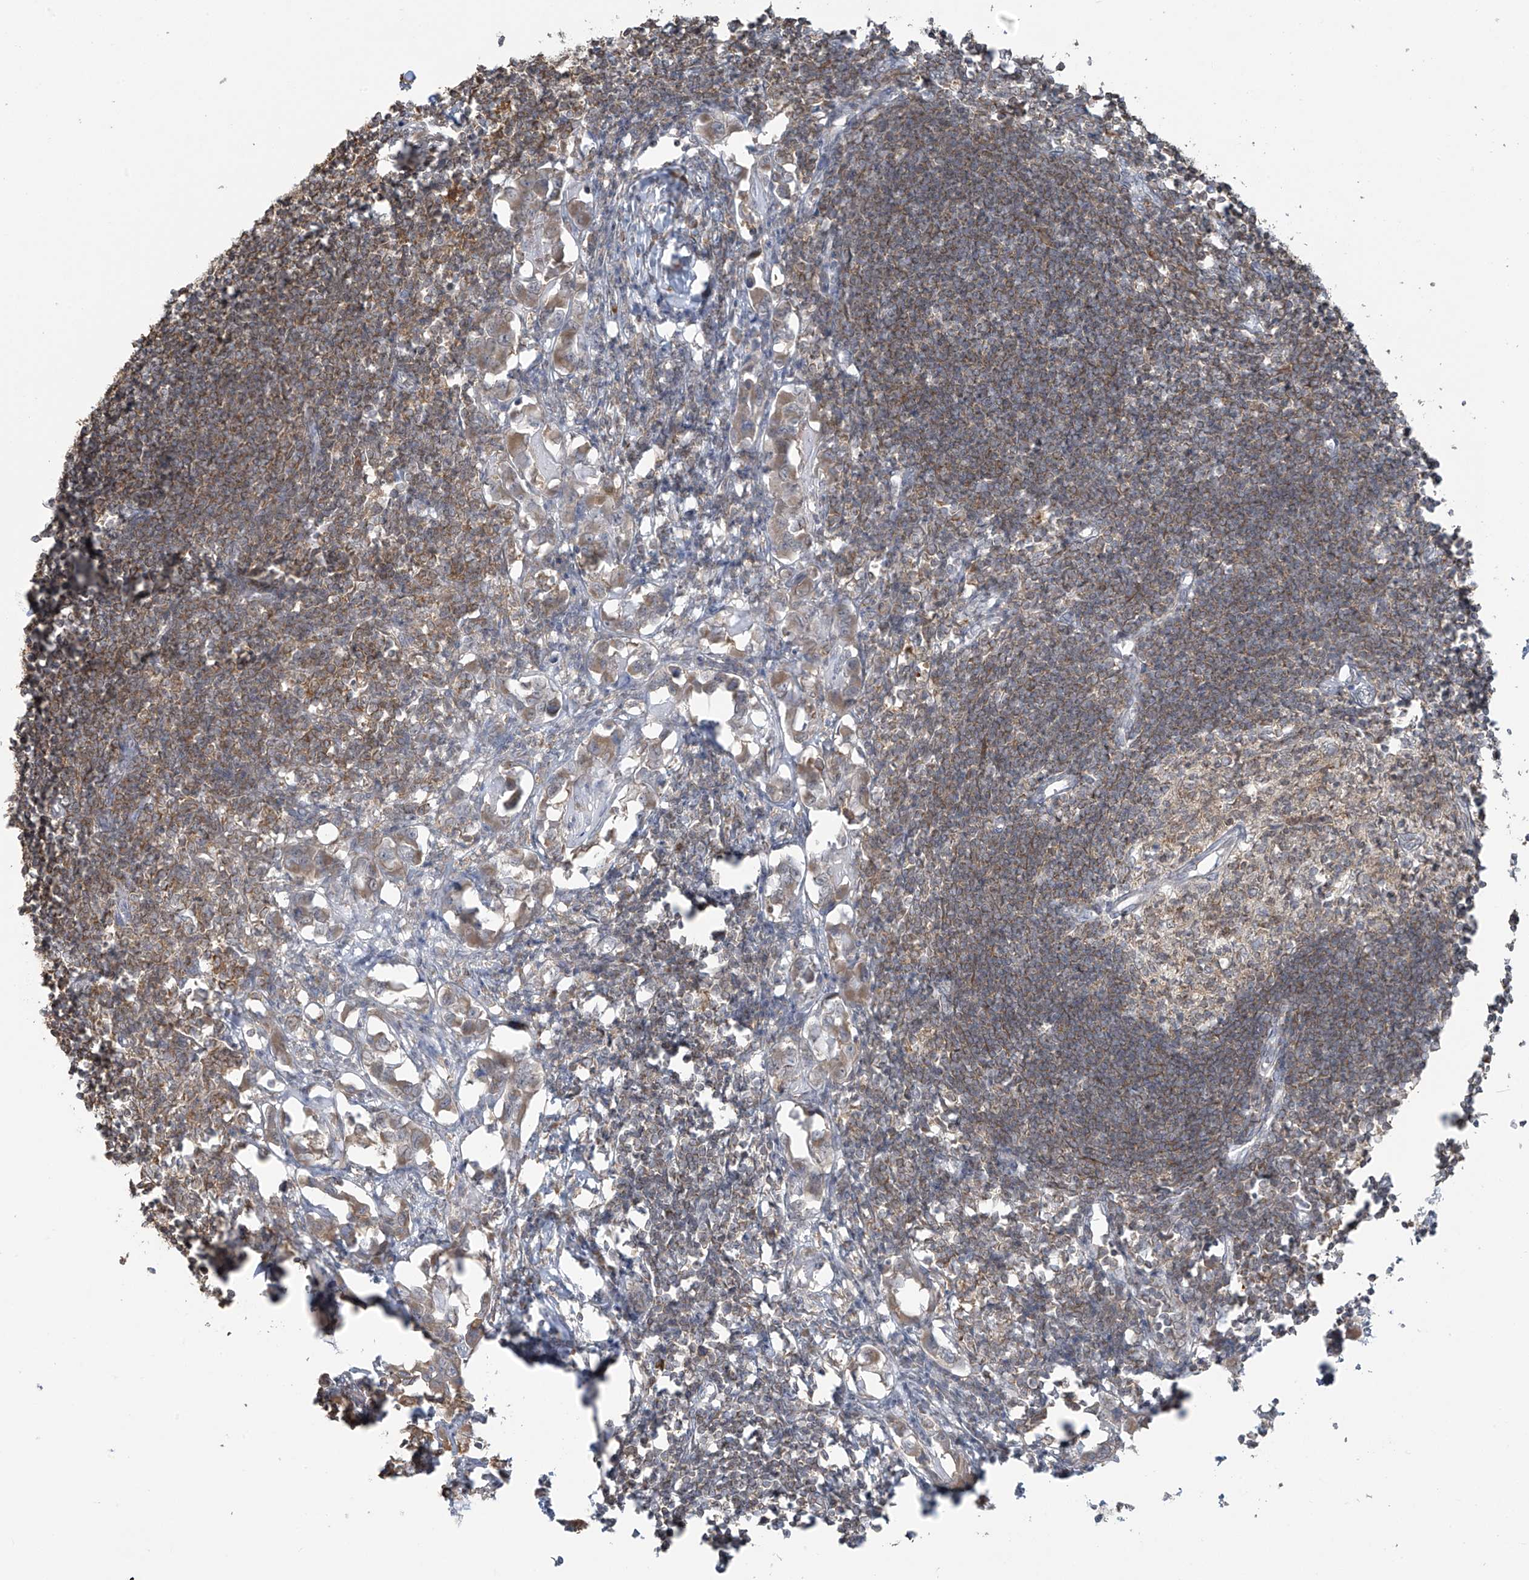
{"staining": {"intensity": "weak", "quantity": ">75%", "location": "cytoplasmic/membranous"}, "tissue": "lymph node", "cell_type": "Germinal center cells", "image_type": "normal", "snomed": [{"axis": "morphology", "description": "Normal tissue, NOS"}, {"axis": "morphology", "description": "Malignant melanoma, Metastatic site"}, {"axis": "topography", "description": "Lymph node"}], "caption": "Protein expression analysis of normal human lymph node reveals weak cytoplasmic/membranous positivity in about >75% of germinal center cells. The staining was performed using DAB to visualize the protein expression in brown, while the nuclei were stained in blue with hematoxylin (Magnification: 20x).", "gene": "HDDC2", "patient": {"sex": "male", "age": 41}}